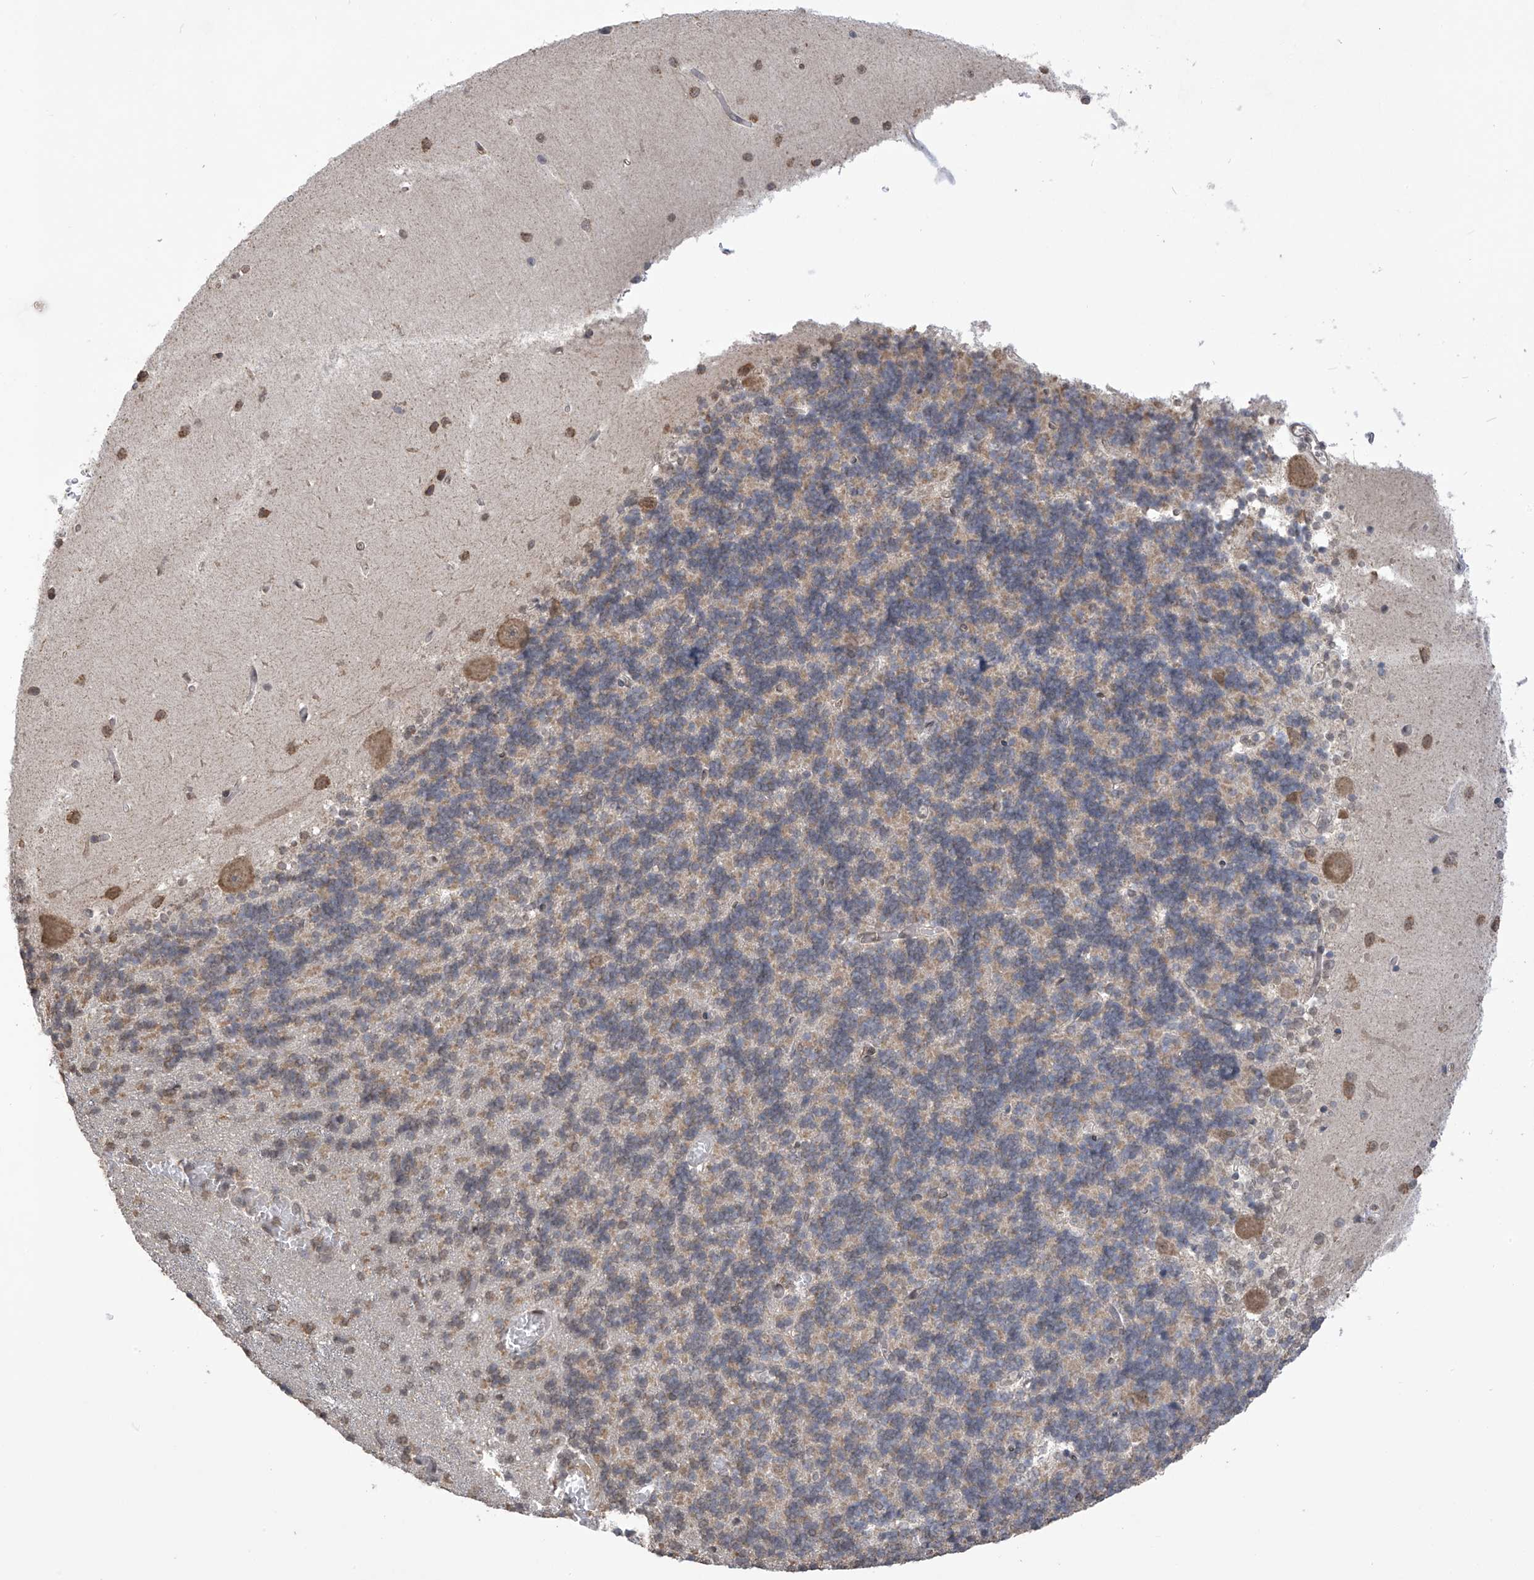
{"staining": {"intensity": "moderate", "quantity": "25%-75%", "location": "cytoplasmic/membranous"}, "tissue": "cerebellum", "cell_type": "Cells in granular layer", "image_type": "normal", "snomed": [{"axis": "morphology", "description": "Normal tissue, NOS"}, {"axis": "topography", "description": "Cerebellum"}], "caption": "Unremarkable cerebellum reveals moderate cytoplasmic/membranous positivity in about 25%-75% of cells in granular layer, visualized by immunohistochemistry.", "gene": "KIAA1522", "patient": {"sex": "male", "age": 37}}